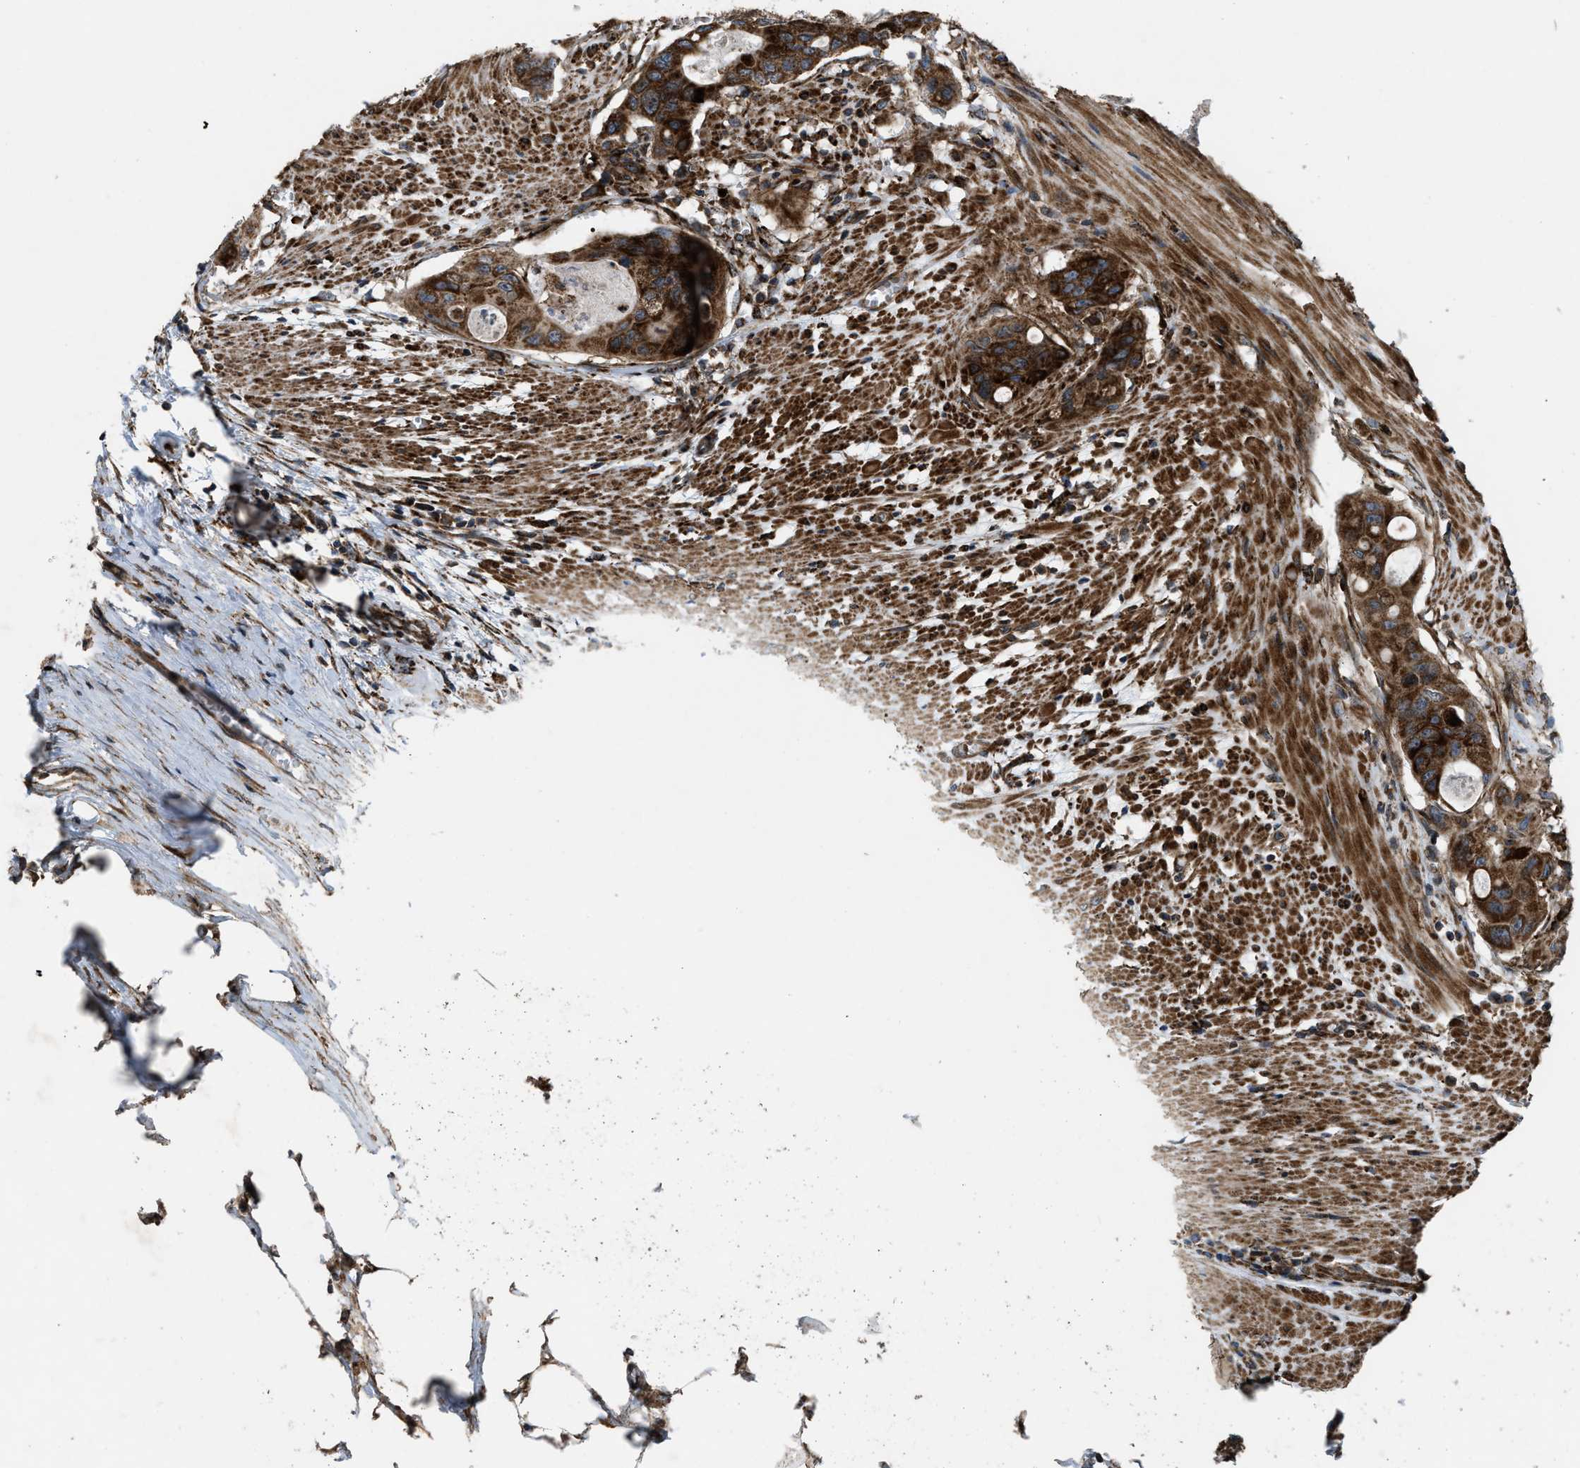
{"staining": {"intensity": "strong", "quantity": ">75%", "location": "cytoplasmic/membranous"}, "tissue": "colorectal cancer", "cell_type": "Tumor cells", "image_type": "cancer", "snomed": [{"axis": "morphology", "description": "Adenocarcinoma, NOS"}, {"axis": "topography", "description": "Colon"}], "caption": "Immunohistochemistry of human adenocarcinoma (colorectal) reveals high levels of strong cytoplasmic/membranous positivity in about >75% of tumor cells.", "gene": "PER3", "patient": {"sex": "female", "age": 57}}